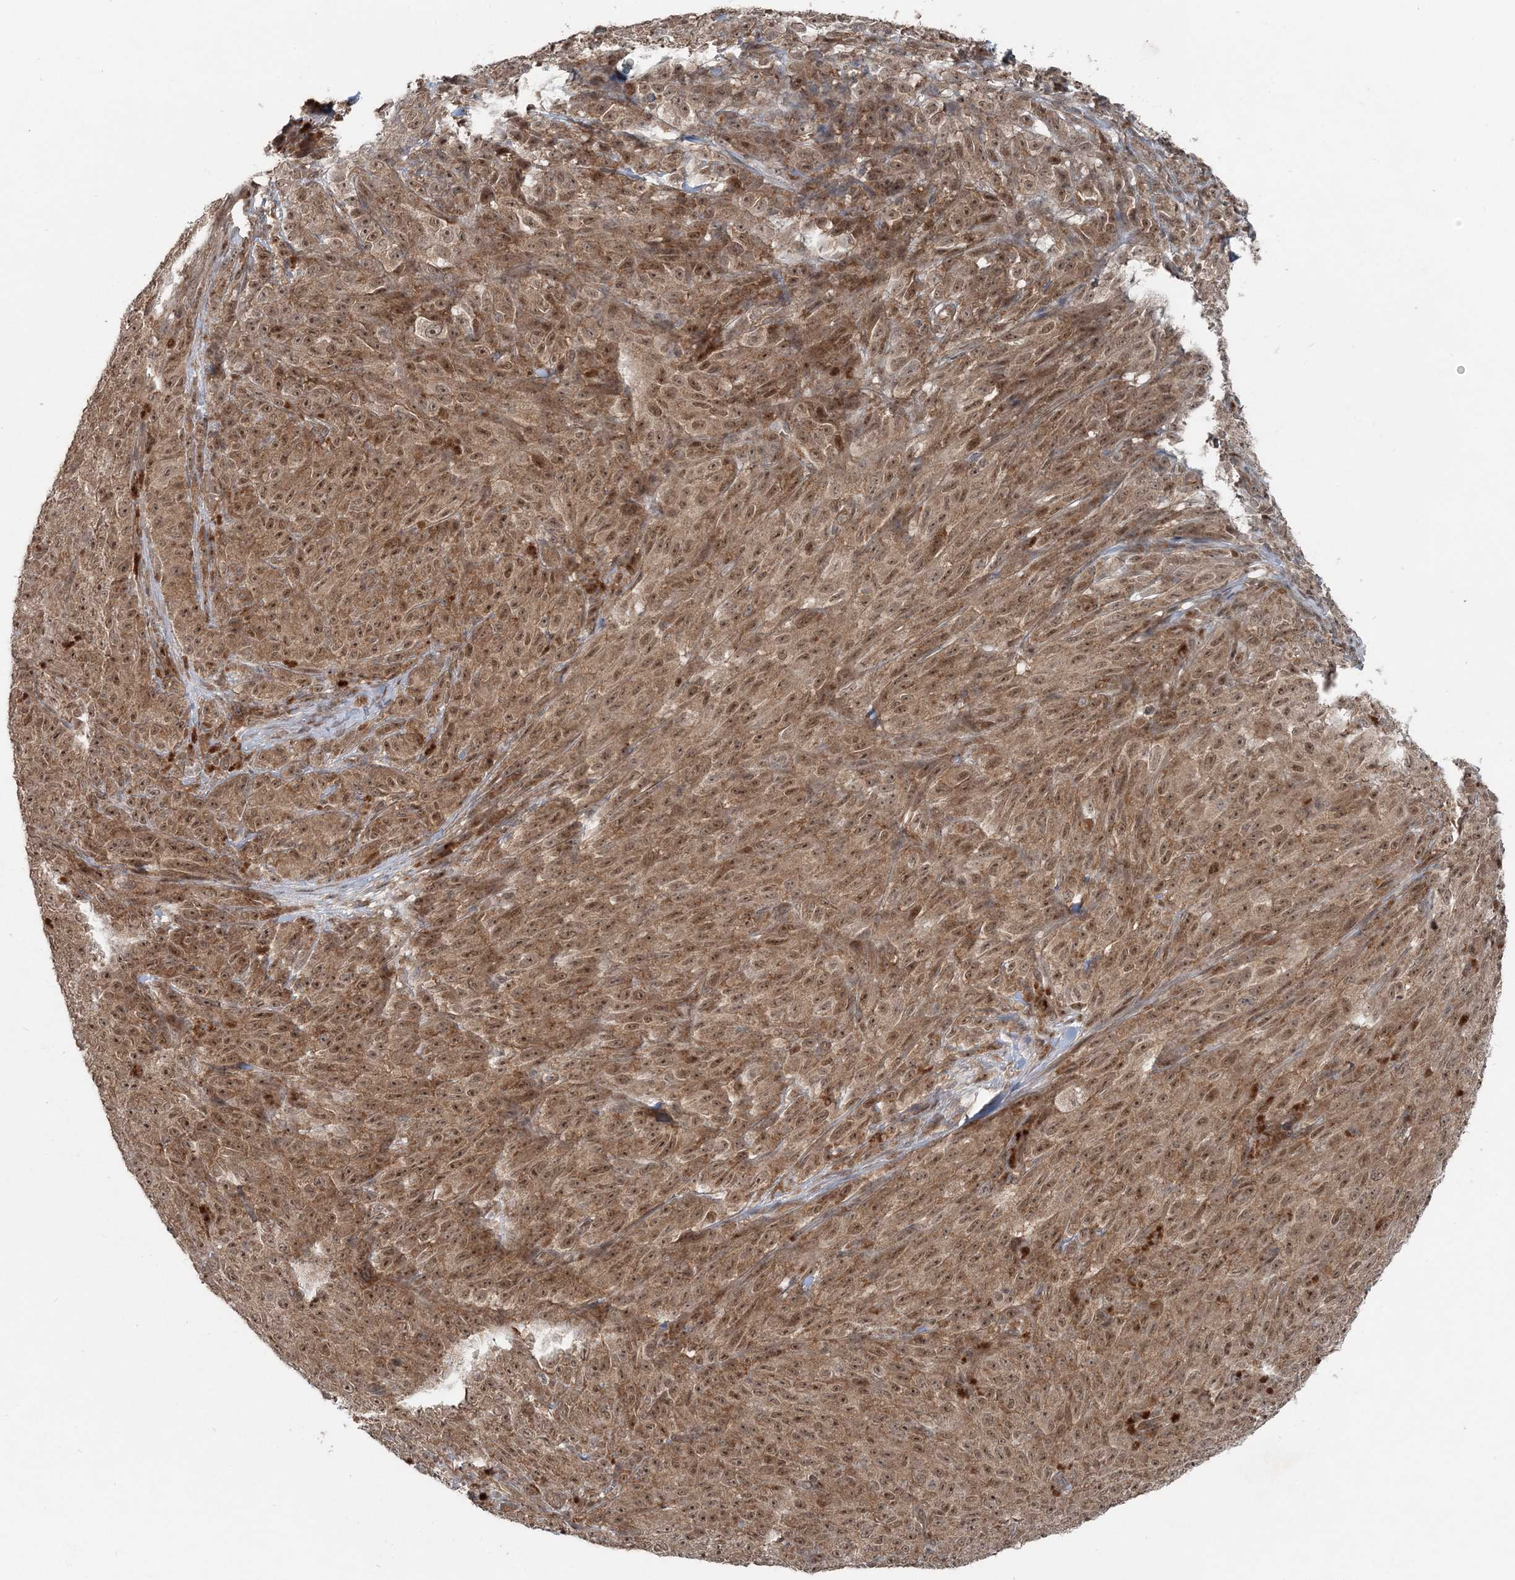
{"staining": {"intensity": "moderate", "quantity": ">75%", "location": "cytoplasmic/membranous,nuclear"}, "tissue": "melanoma", "cell_type": "Tumor cells", "image_type": "cancer", "snomed": [{"axis": "morphology", "description": "Malignant melanoma, NOS"}, {"axis": "topography", "description": "Skin"}], "caption": "Immunohistochemistry of human melanoma reveals medium levels of moderate cytoplasmic/membranous and nuclear expression in approximately >75% of tumor cells. Nuclei are stained in blue.", "gene": "FBXL17", "patient": {"sex": "female", "age": 82}}